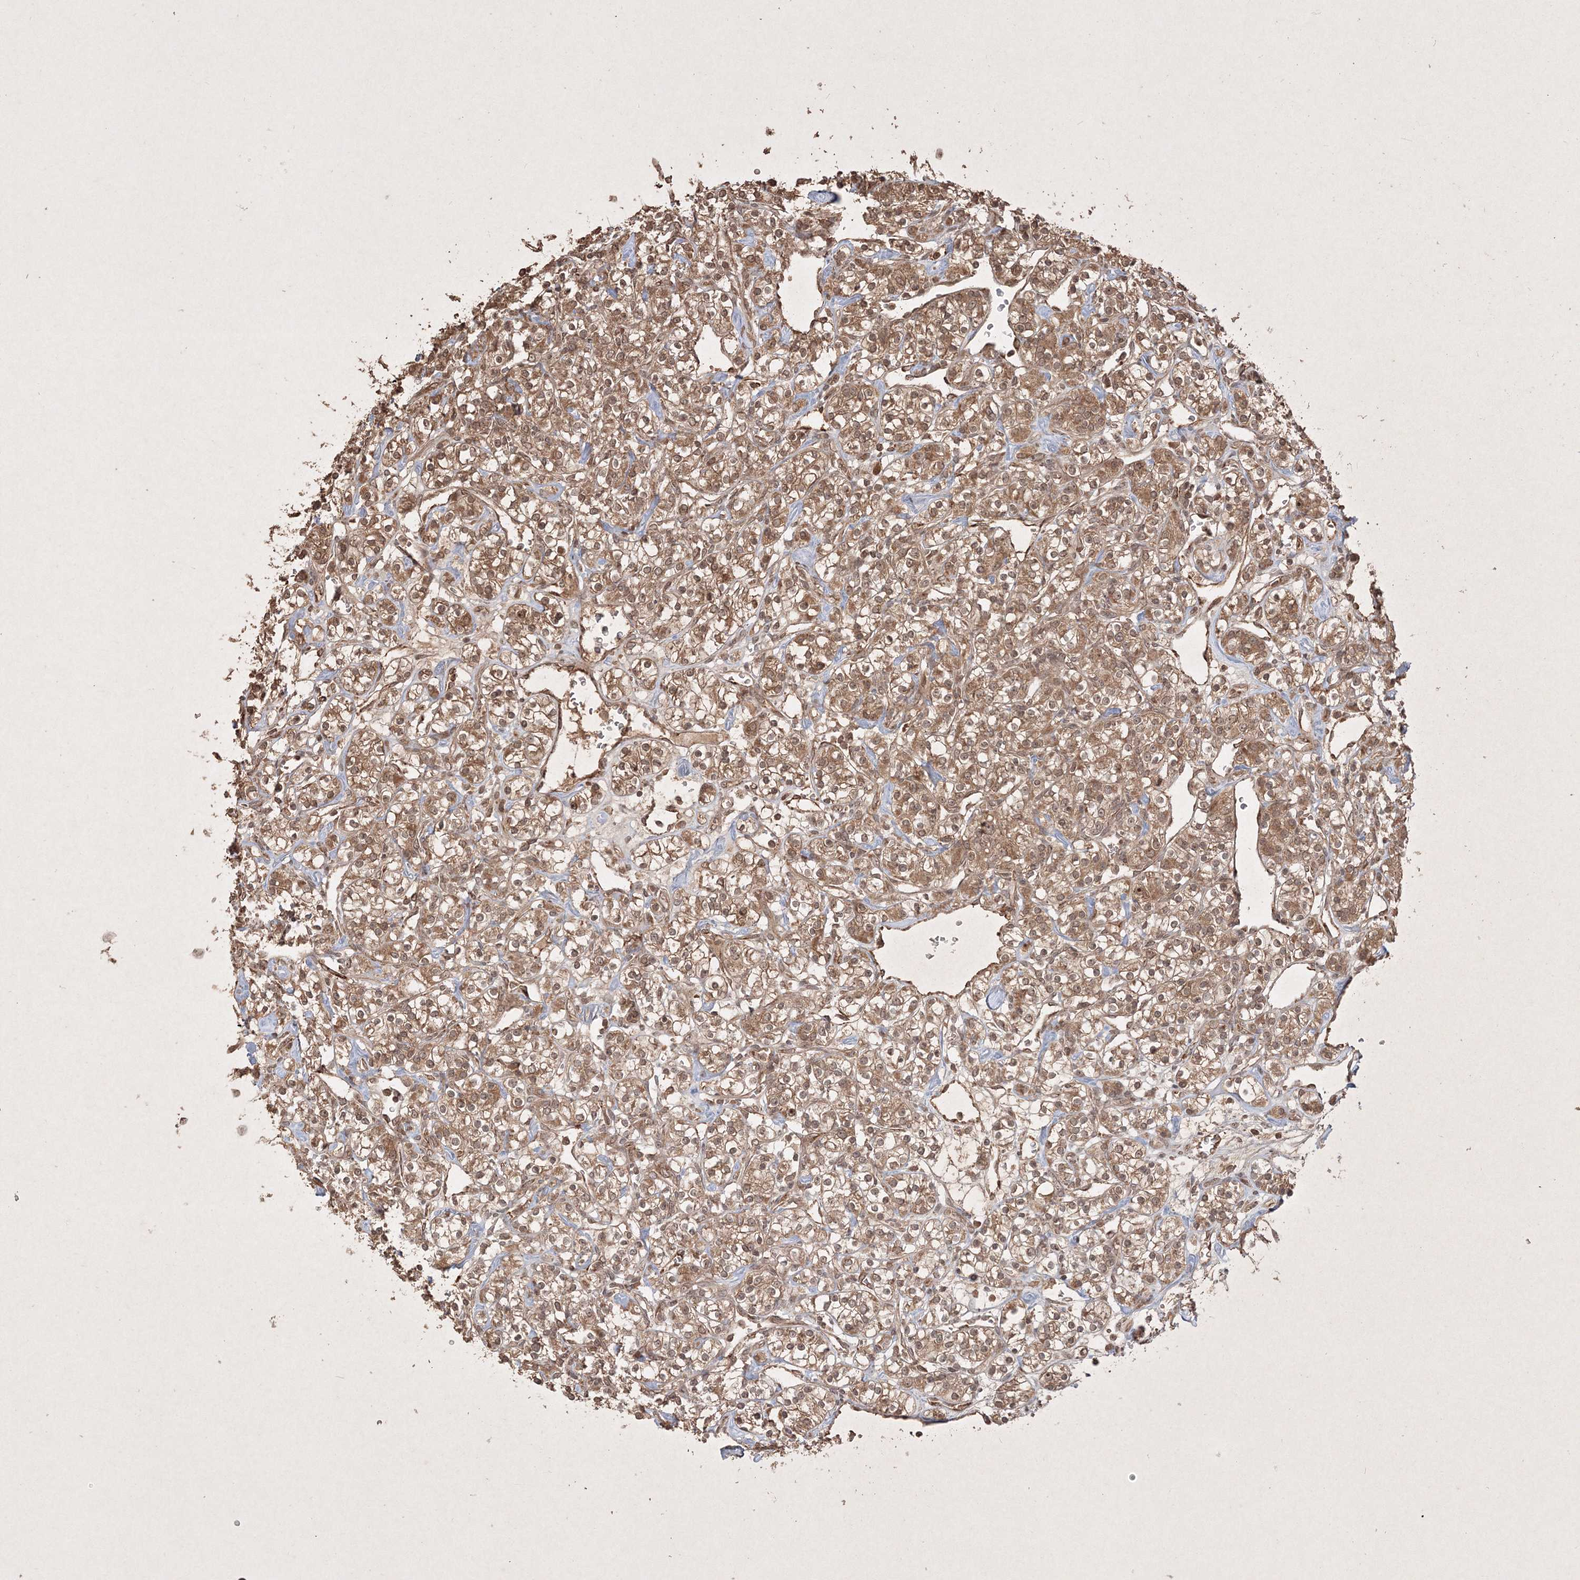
{"staining": {"intensity": "moderate", "quantity": ">75%", "location": "cytoplasmic/membranous,nuclear"}, "tissue": "renal cancer", "cell_type": "Tumor cells", "image_type": "cancer", "snomed": [{"axis": "morphology", "description": "Adenocarcinoma, NOS"}, {"axis": "topography", "description": "Kidney"}], "caption": "The photomicrograph displays staining of renal cancer (adenocarcinoma), revealing moderate cytoplasmic/membranous and nuclear protein positivity (brown color) within tumor cells. (DAB (3,3'-diaminobenzidine) IHC with brightfield microscopy, high magnification).", "gene": "PELI3", "patient": {"sex": "male", "age": 77}}